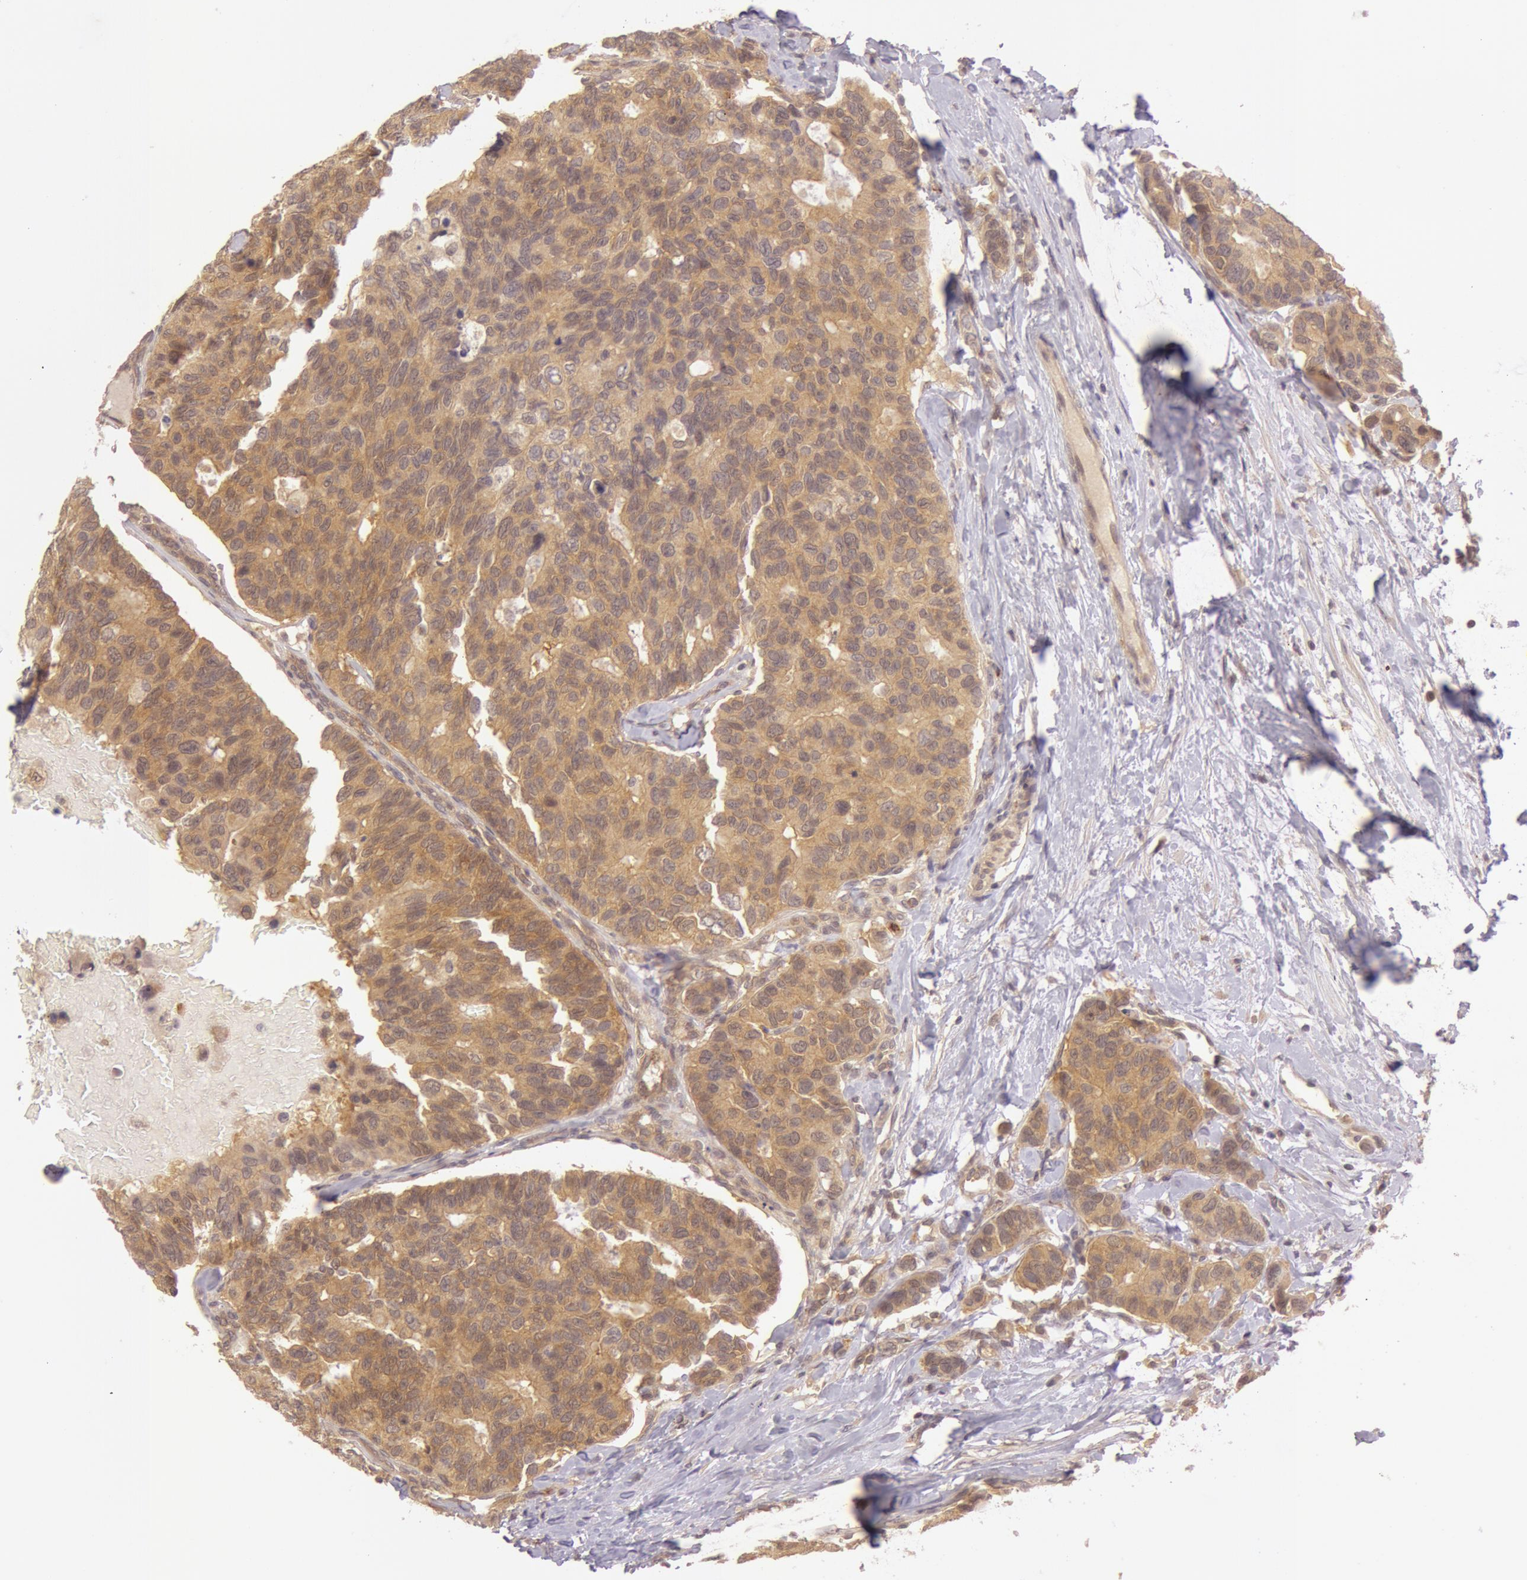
{"staining": {"intensity": "moderate", "quantity": ">75%", "location": "cytoplasmic/membranous"}, "tissue": "breast cancer", "cell_type": "Tumor cells", "image_type": "cancer", "snomed": [{"axis": "morphology", "description": "Duct carcinoma"}, {"axis": "topography", "description": "Breast"}], "caption": "A medium amount of moderate cytoplasmic/membranous expression is seen in about >75% of tumor cells in invasive ductal carcinoma (breast) tissue. Ihc stains the protein in brown and the nuclei are stained blue.", "gene": "ATG2B", "patient": {"sex": "female", "age": 69}}